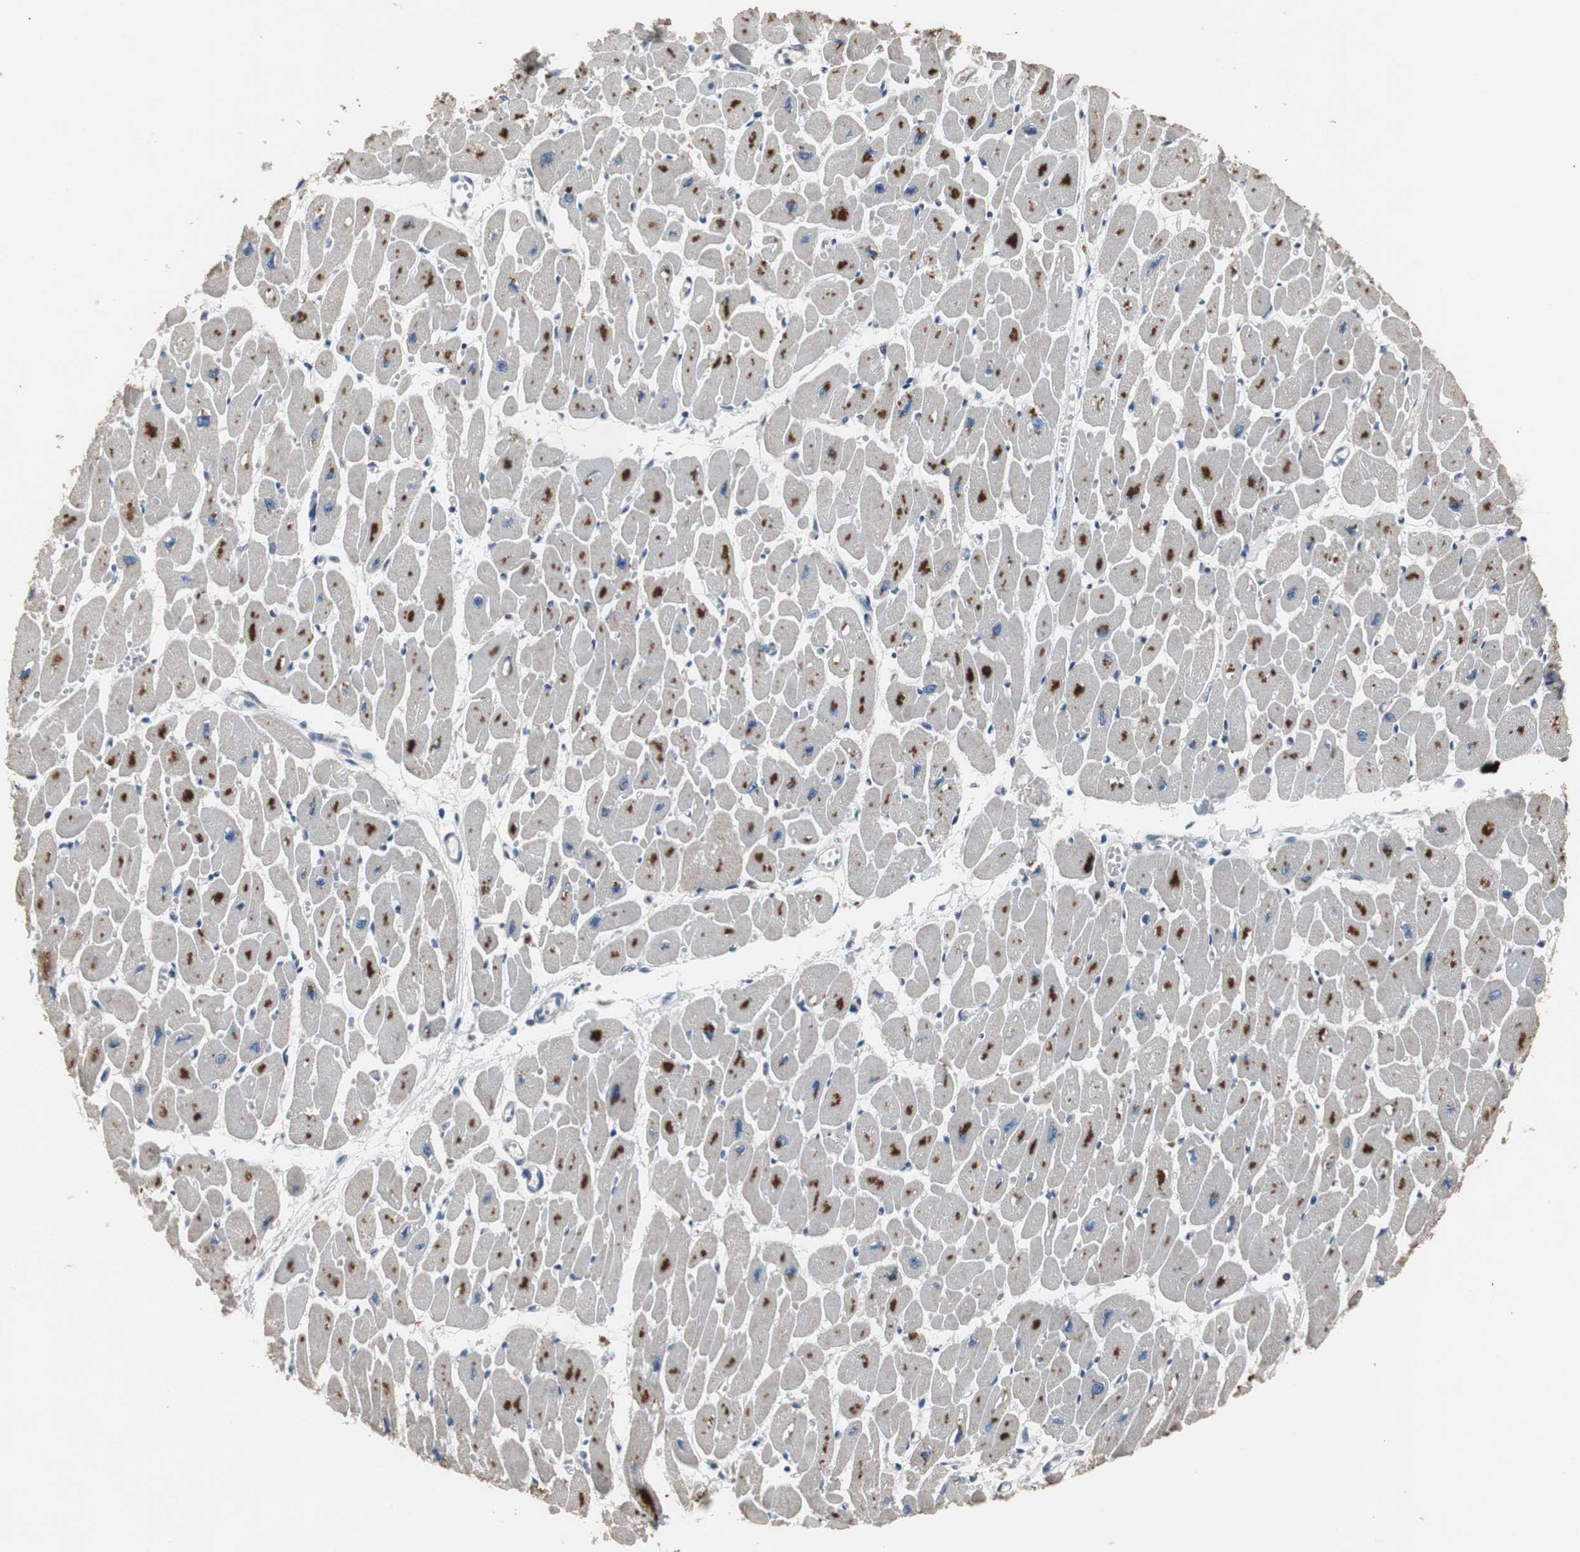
{"staining": {"intensity": "strong", "quantity": "25%-75%", "location": "cytoplasmic/membranous"}, "tissue": "heart muscle", "cell_type": "Cardiomyocytes", "image_type": "normal", "snomed": [{"axis": "morphology", "description": "Normal tissue, NOS"}, {"axis": "topography", "description": "Heart"}], "caption": "Protein staining of normal heart muscle exhibits strong cytoplasmic/membranous expression in approximately 25%-75% of cardiomyocytes.", "gene": "NCF2", "patient": {"sex": "female", "age": 54}}